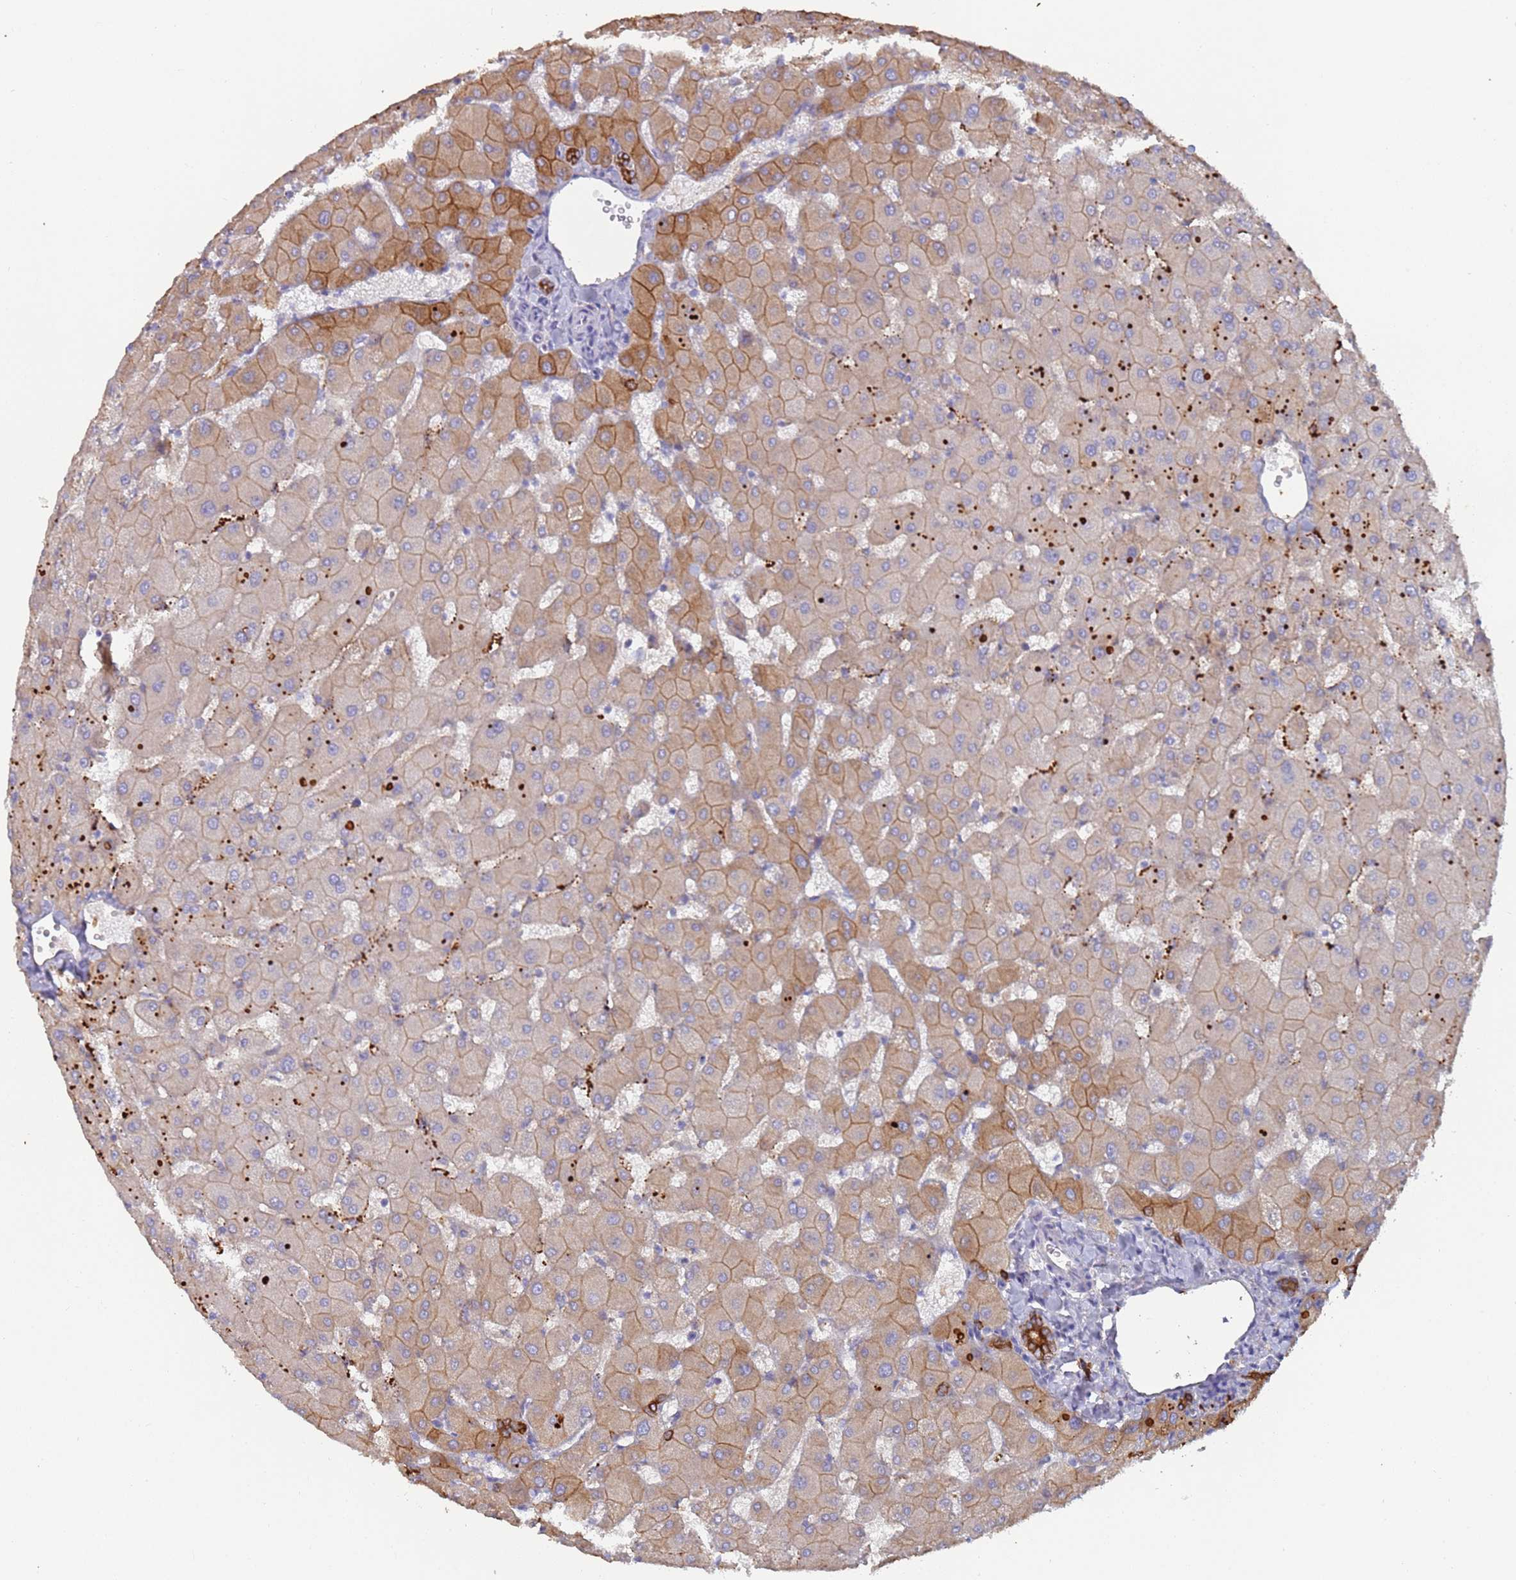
{"staining": {"intensity": "strong", "quantity": ">75%", "location": "cytoplasmic/membranous"}, "tissue": "liver", "cell_type": "Cholangiocytes", "image_type": "normal", "snomed": [{"axis": "morphology", "description": "Normal tissue, NOS"}, {"axis": "topography", "description": "Liver"}], "caption": "Immunohistochemistry (IHC) of unremarkable liver demonstrates high levels of strong cytoplasmic/membranous positivity in about >75% of cholangiocytes.", "gene": "CYSLTR2", "patient": {"sex": "female", "age": 63}}